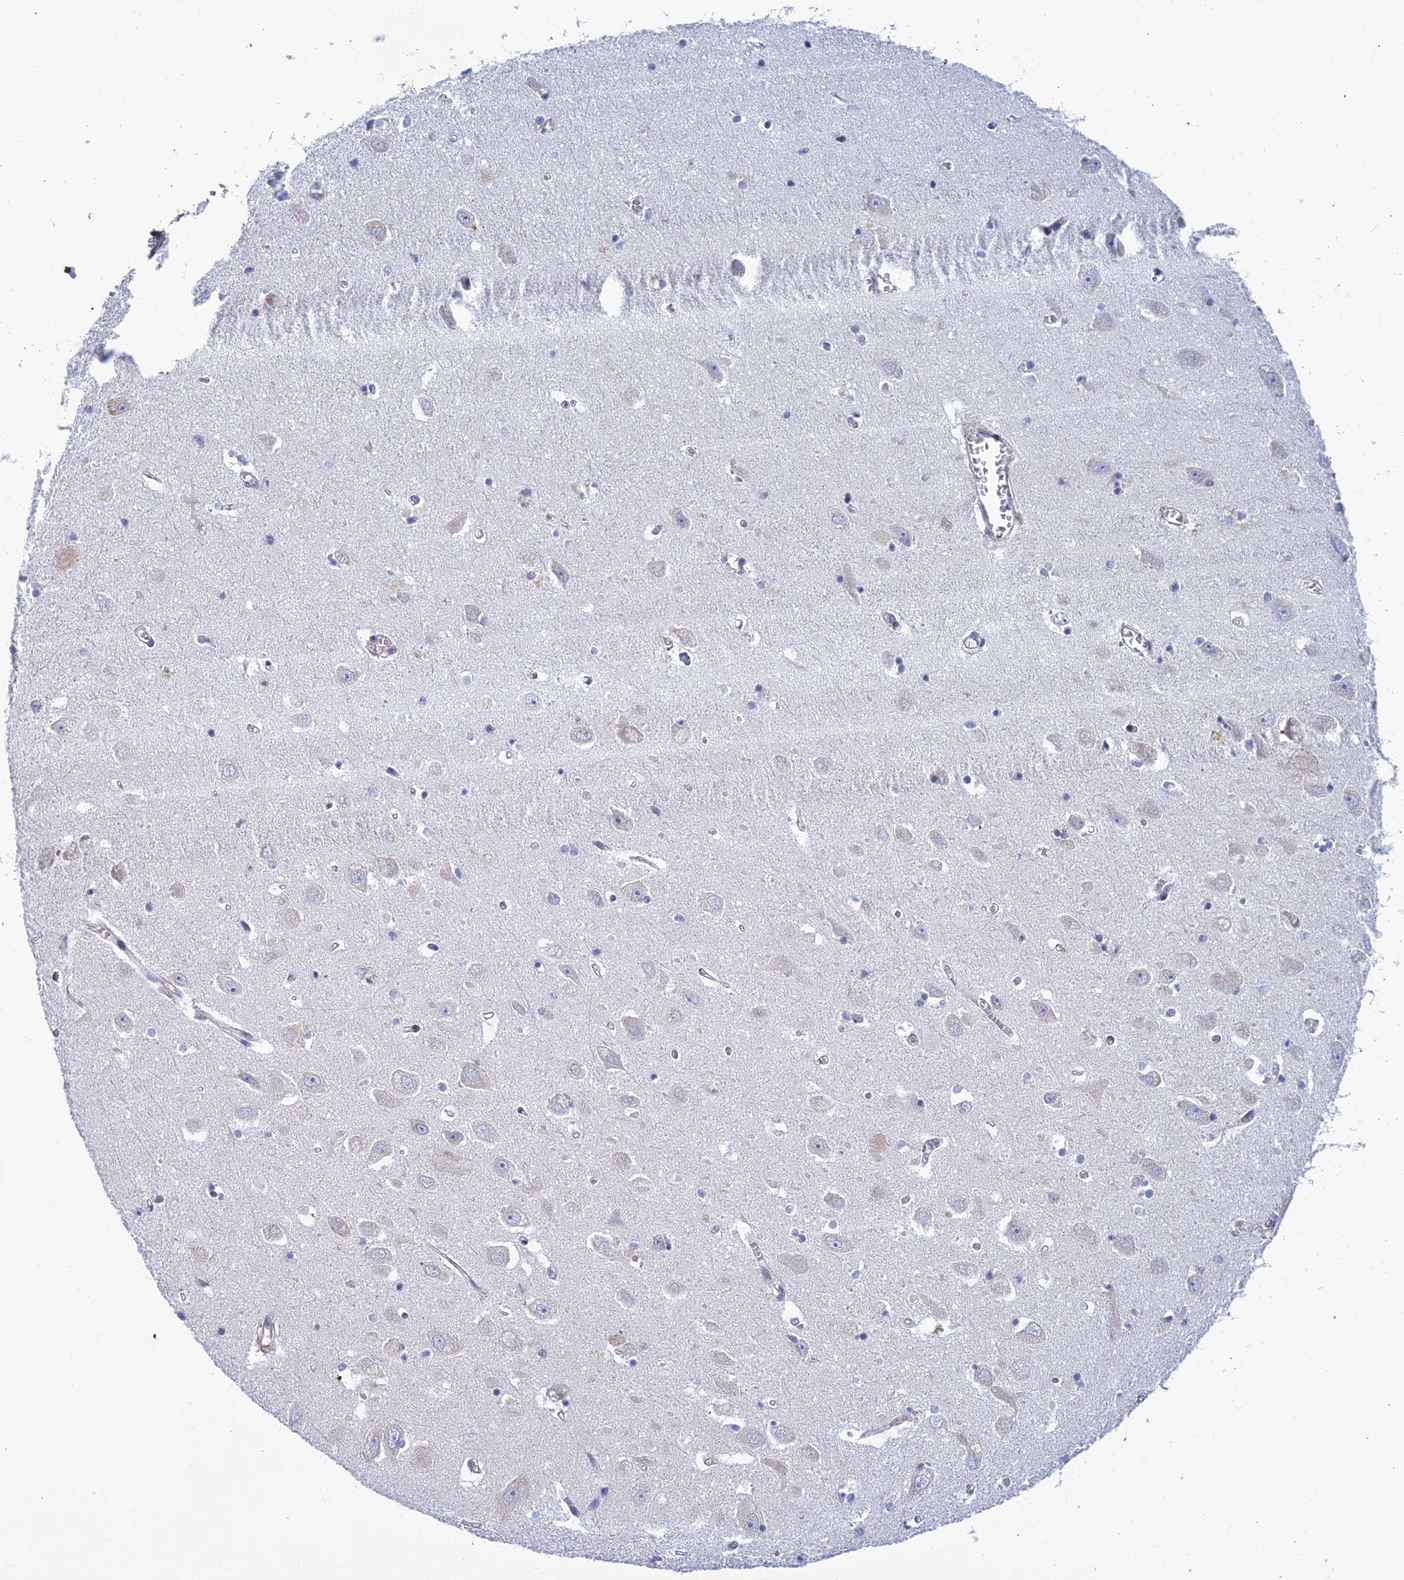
{"staining": {"intensity": "negative", "quantity": "none", "location": "none"}, "tissue": "hippocampus", "cell_type": "Glial cells", "image_type": "normal", "snomed": [{"axis": "morphology", "description": "Normal tissue, NOS"}, {"axis": "topography", "description": "Hippocampus"}], "caption": "Hippocampus stained for a protein using immunohistochemistry (IHC) shows no positivity glial cells.", "gene": "SRA1", "patient": {"sex": "female", "age": 64}}